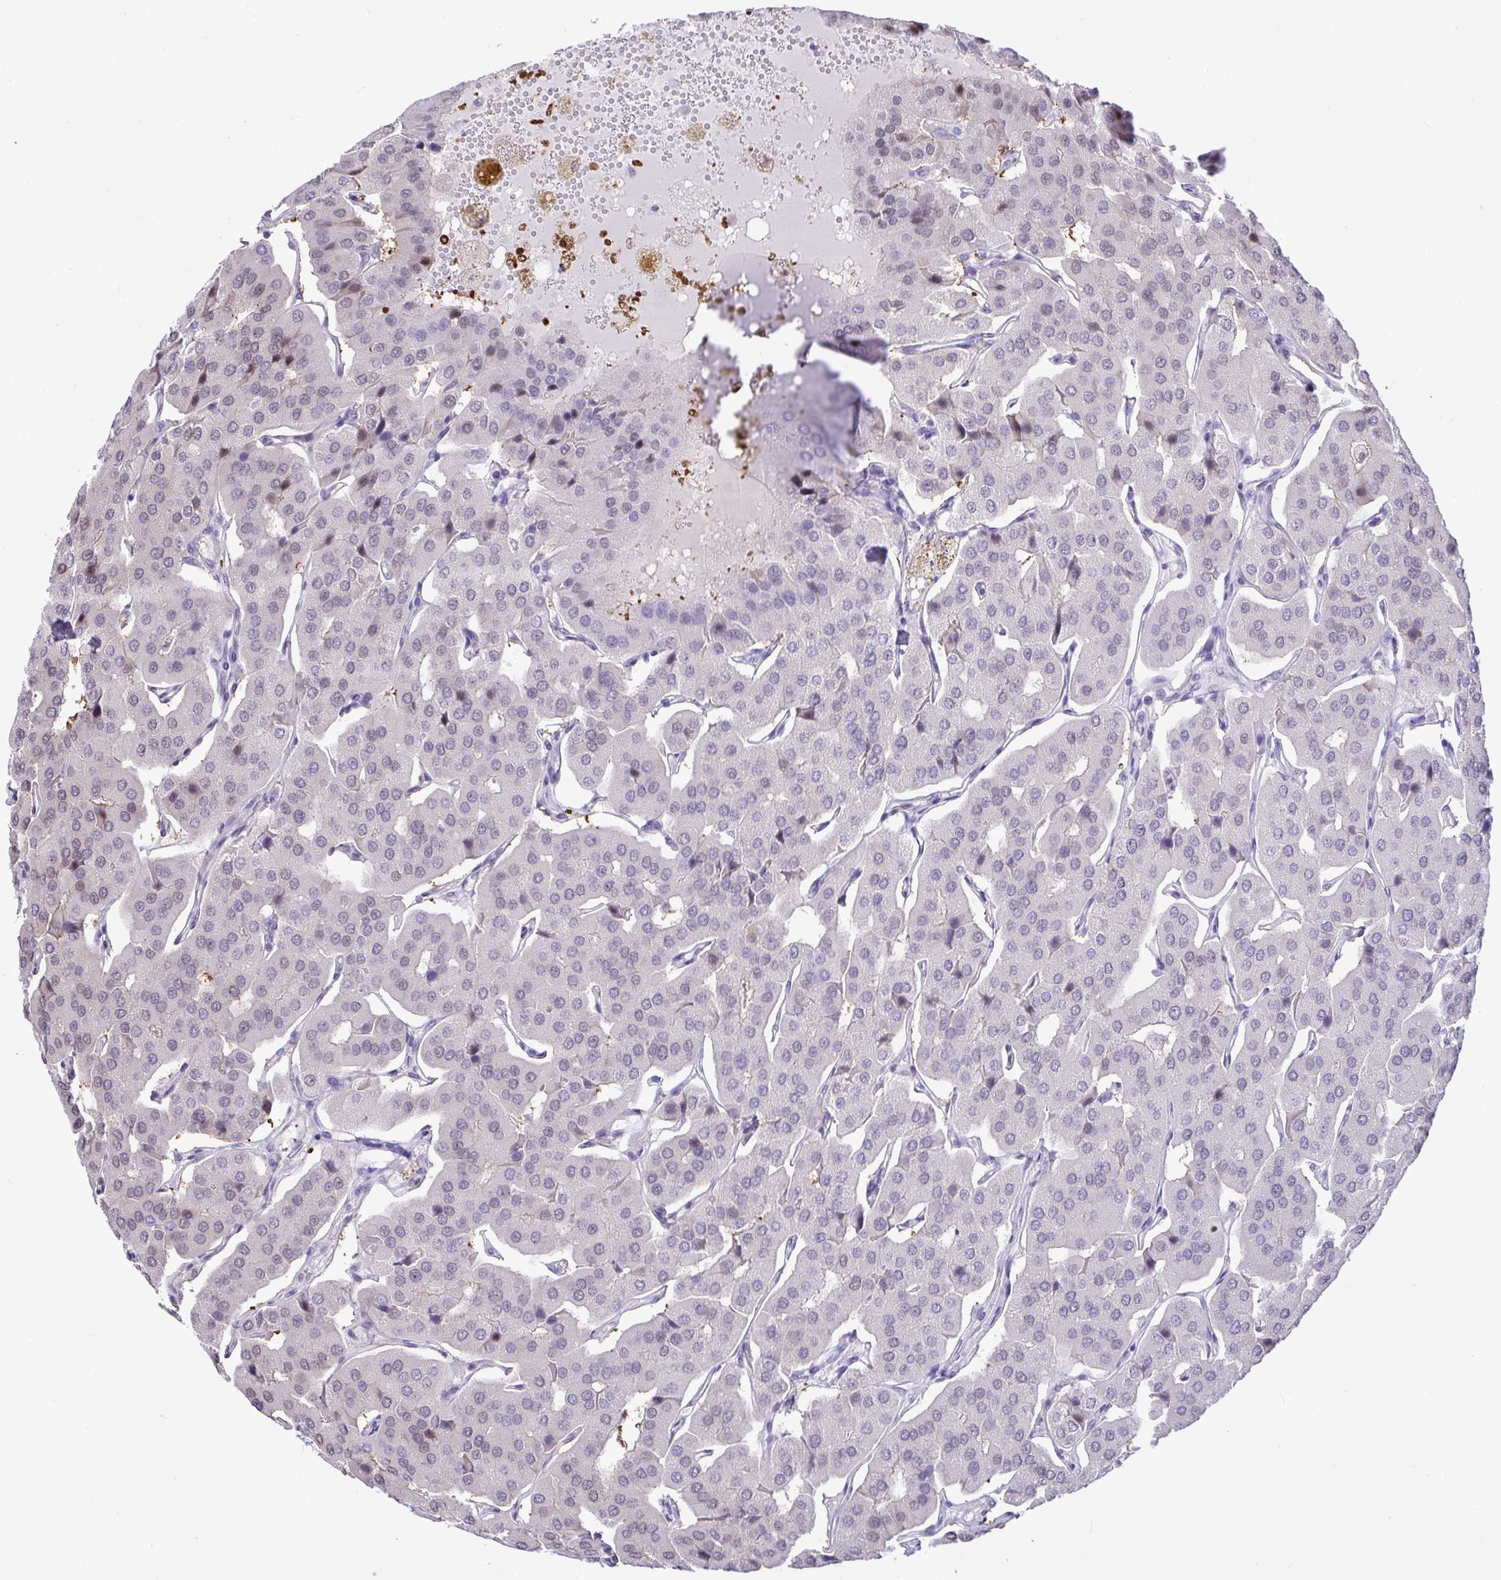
{"staining": {"intensity": "weak", "quantity": "<25%", "location": "nuclear"}, "tissue": "parathyroid gland", "cell_type": "Glandular cells", "image_type": "normal", "snomed": [{"axis": "morphology", "description": "Normal tissue, NOS"}, {"axis": "morphology", "description": "Adenoma, NOS"}, {"axis": "topography", "description": "Parathyroid gland"}], "caption": "Immunohistochemistry (IHC) histopathology image of unremarkable parathyroid gland: human parathyroid gland stained with DAB demonstrates no significant protein staining in glandular cells. (Stains: DAB (3,3'-diaminobenzidine) IHC with hematoxylin counter stain, Microscopy: brightfield microscopy at high magnification).", "gene": "ZNF485", "patient": {"sex": "female", "age": 86}}